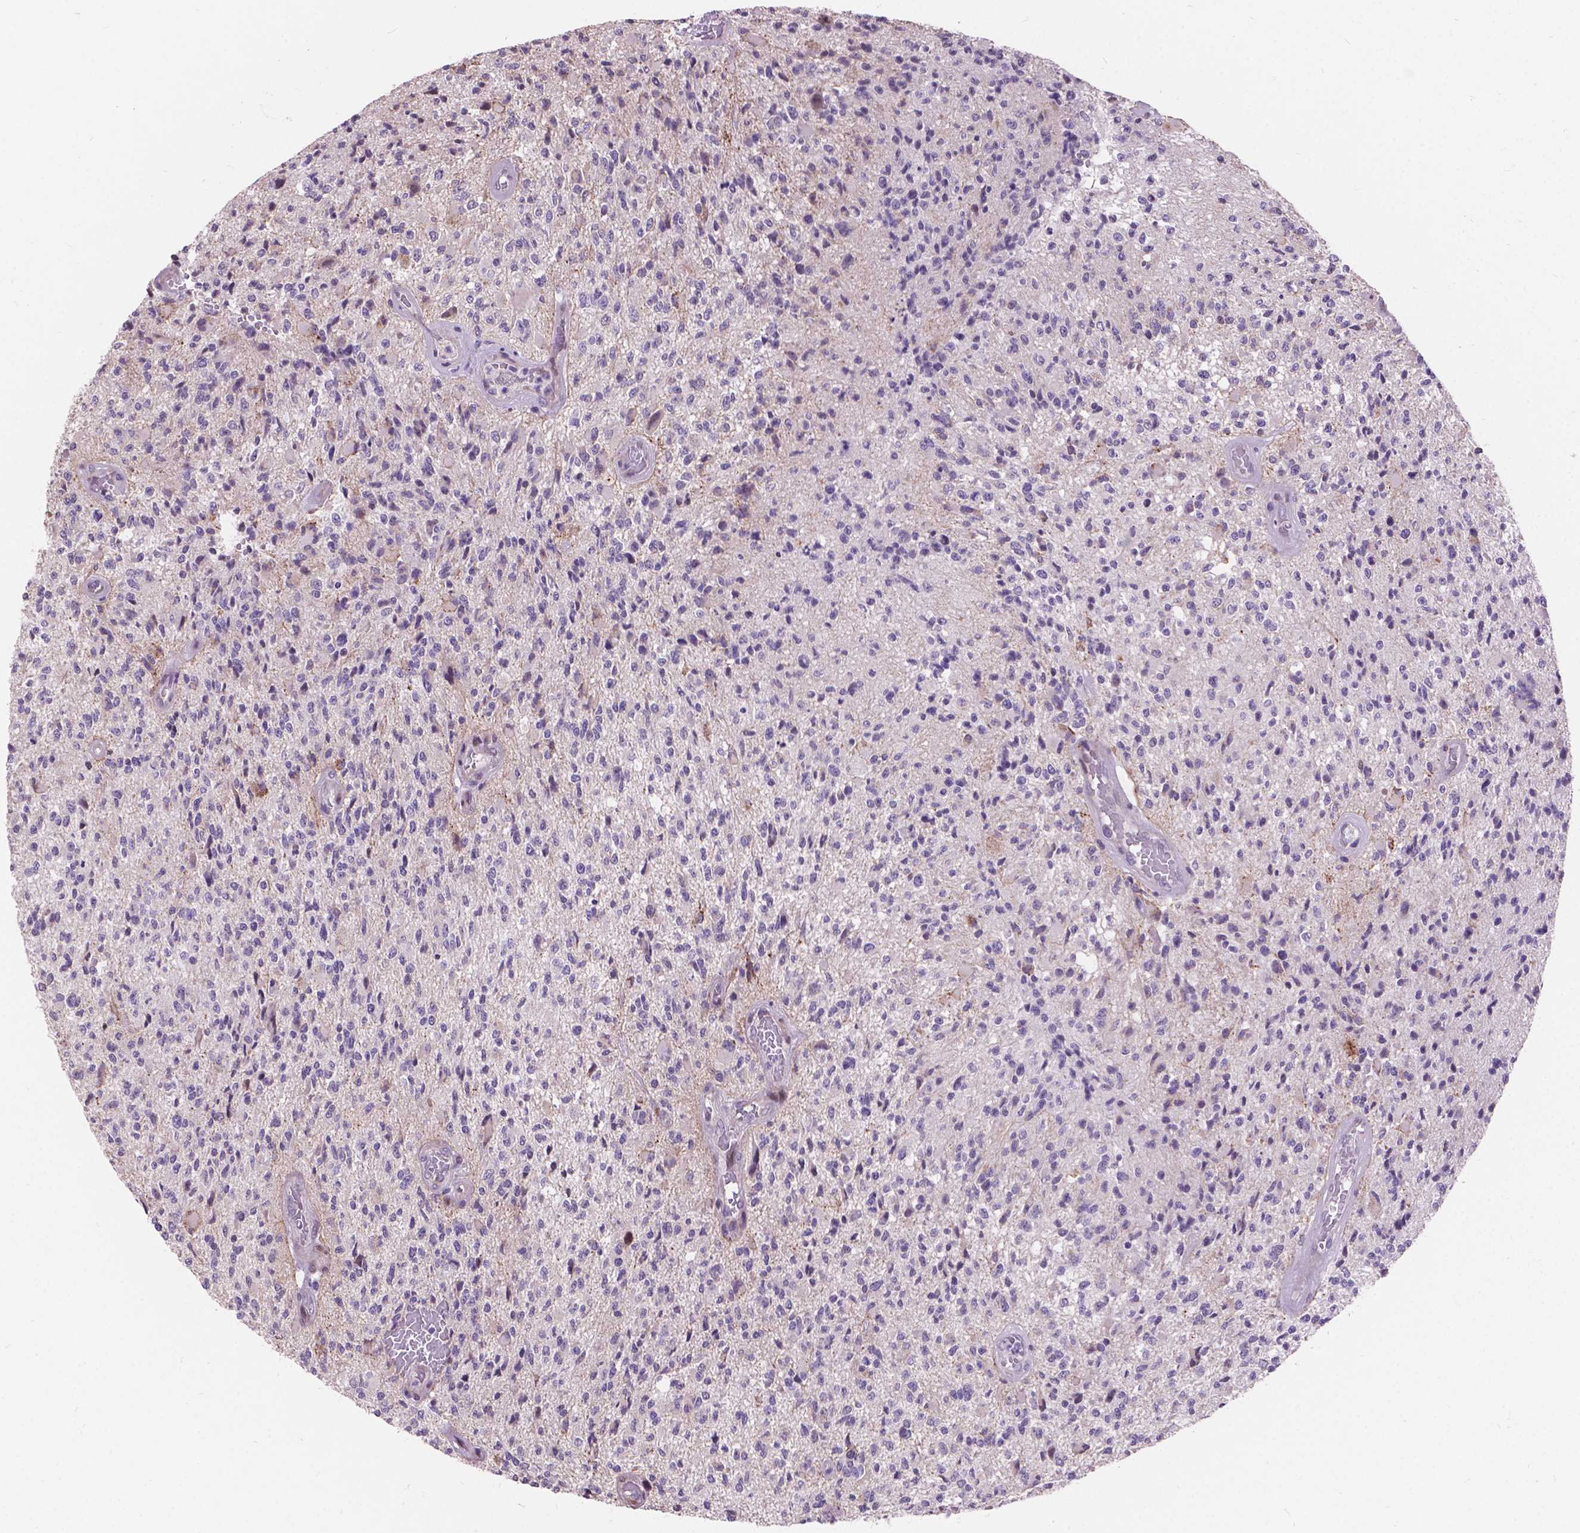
{"staining": {"intensity": "negative", "quantity": "none", "location": "none"}, "tissue": "glioma", "cell_type": "Tumor cells", "image_type": "cancer", "snomed": [{"axis": "morphology", "description": "Glioma, malignant, High grade"}, {"axis": "topography", "description": "Brain"}], "caption": "An image of human glioma is negative for staining in tumor cells.", "gene": "MYH14", "patient": {"sex": "female", "age": 63}}